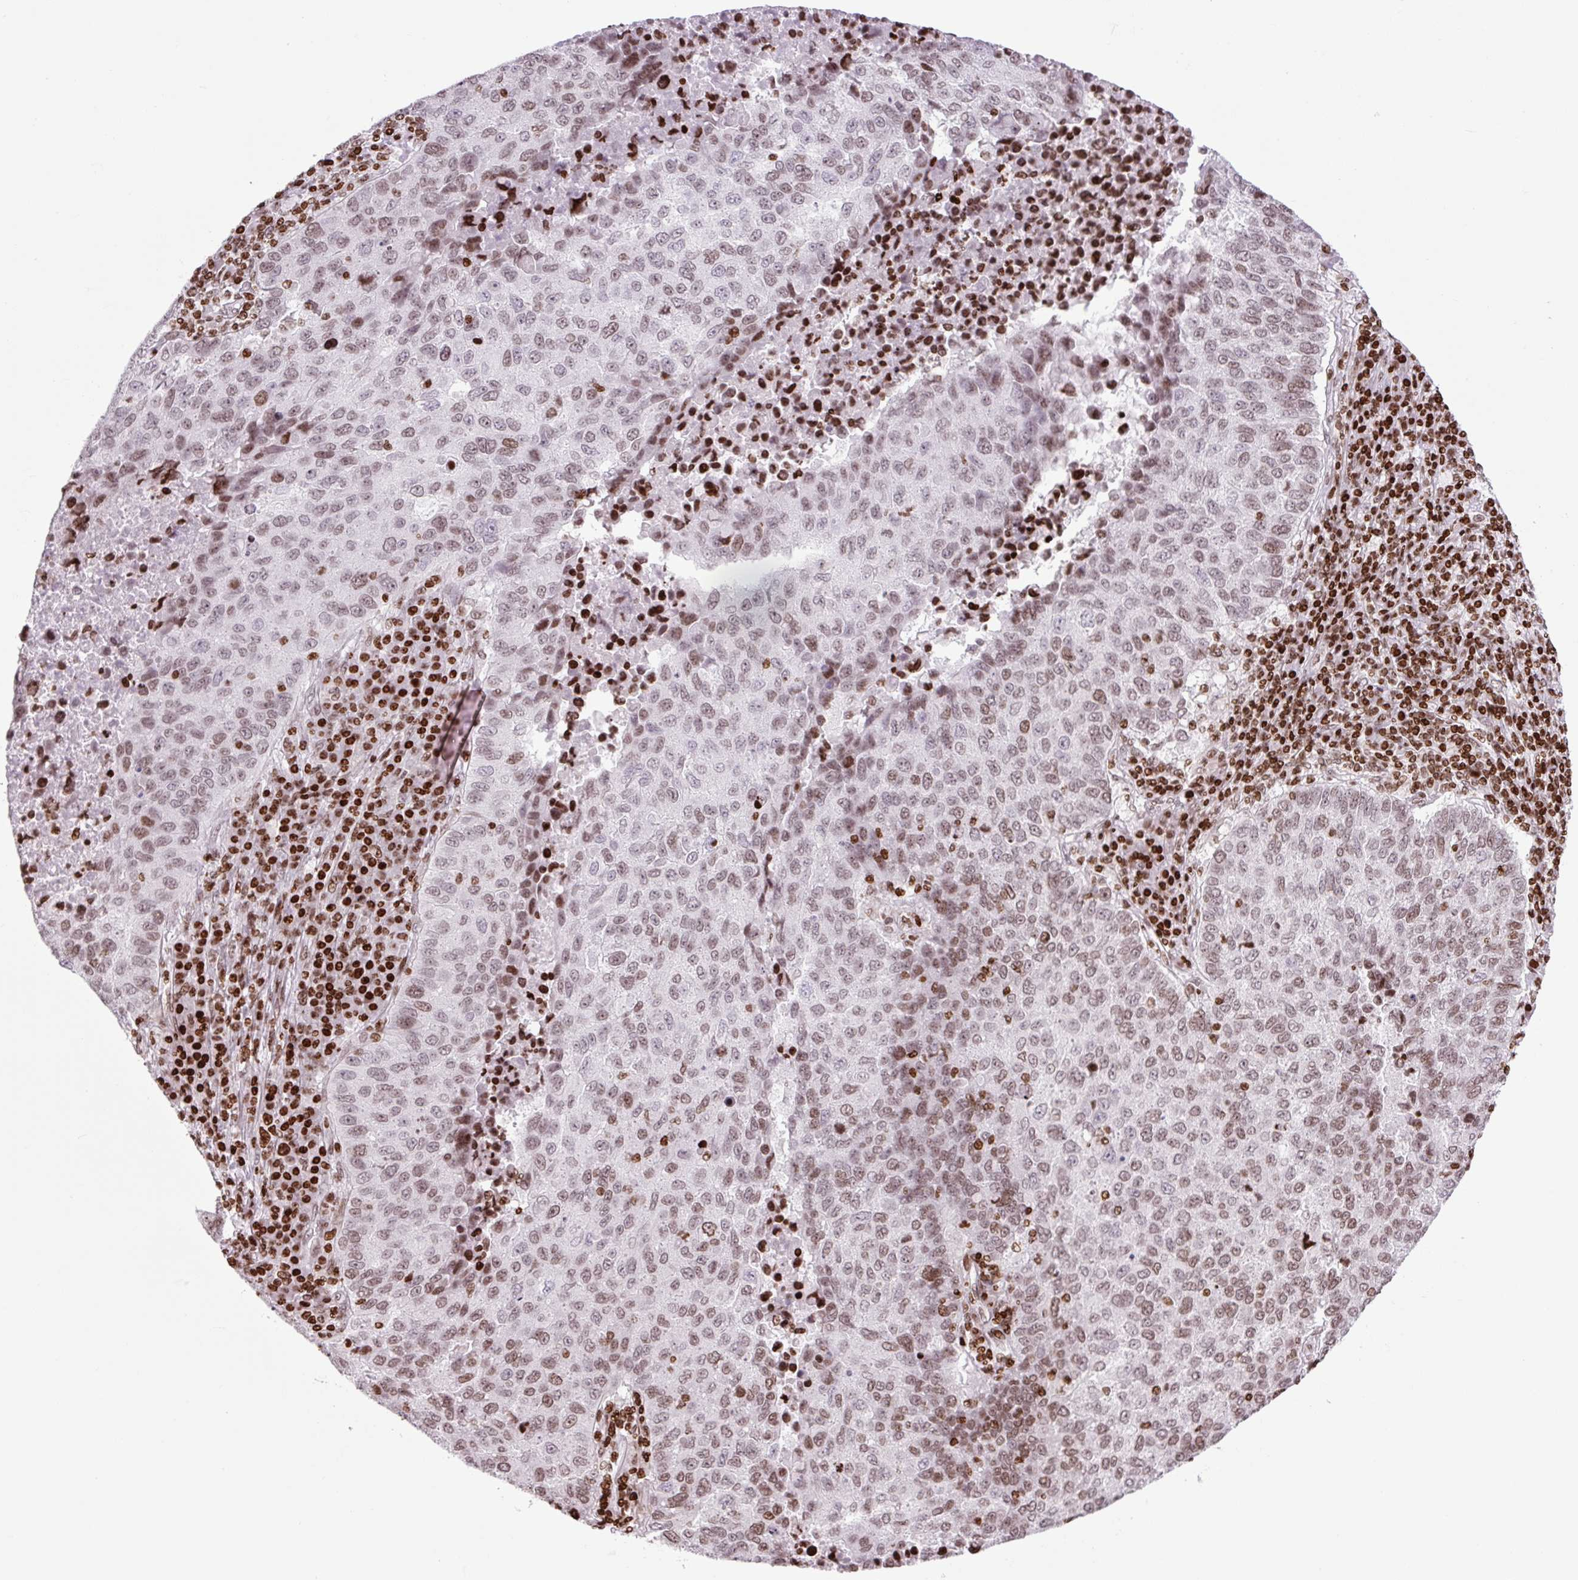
{"staining": {"intensity": "moderate", "quantity": ">75%", "location": "nuclear"}, "tissue": "lung cancer", "cell_type": "Tumor cells", "image_type": "cancer", "snomed": [{"axis": "morphology", "description": "Squamous cell carcinoma, NOS"}, {"axis": "topography", "description": "Lung"}], "caption": "Moderate nuclear protein expression is appreciated in about >75% of tumor cells in lung cancer (squamous cell carcinoma).", "gene": "H1-3", "patient": {"sex": "male", "age": 73}}